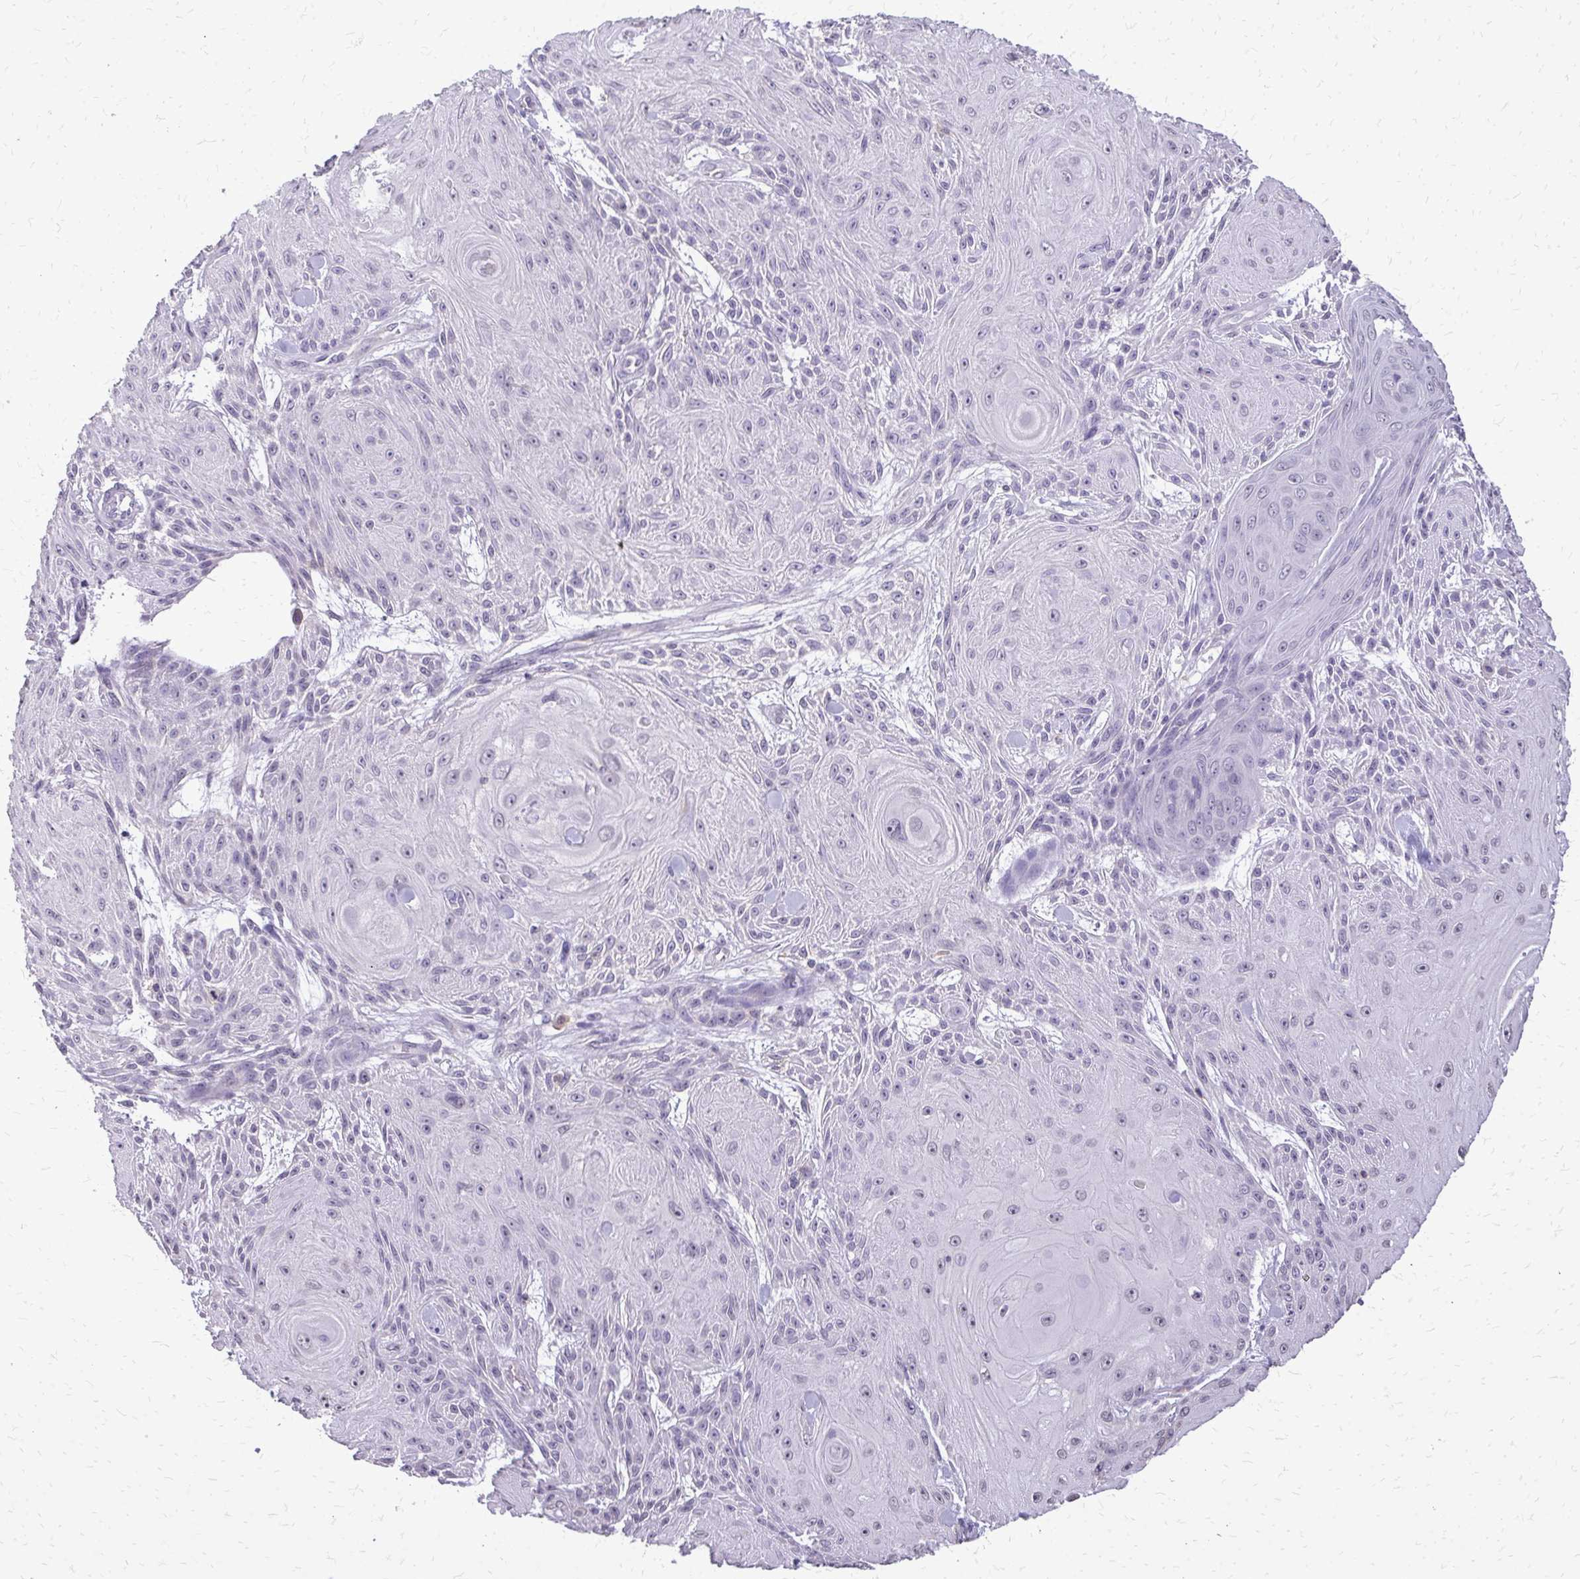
{"staining": {"intensity": "negative", "quantity": "none", "location": "none"}, "tissue": "skin cancer", "cell_type": "Tumor cells", "image_type": "cancer", "snomed": [{"axis": "morphology", "description": "Squamous cell carcinoma, NOS"}, {"axis": "topography", "description": "Skin"}], "caption": "Immunohistochemistry (IHC) of human skin cancer demonstrates no positivity in tumor cells.", "gene": "AKAP5", "patient": {"sex": "male", "age": 88}}